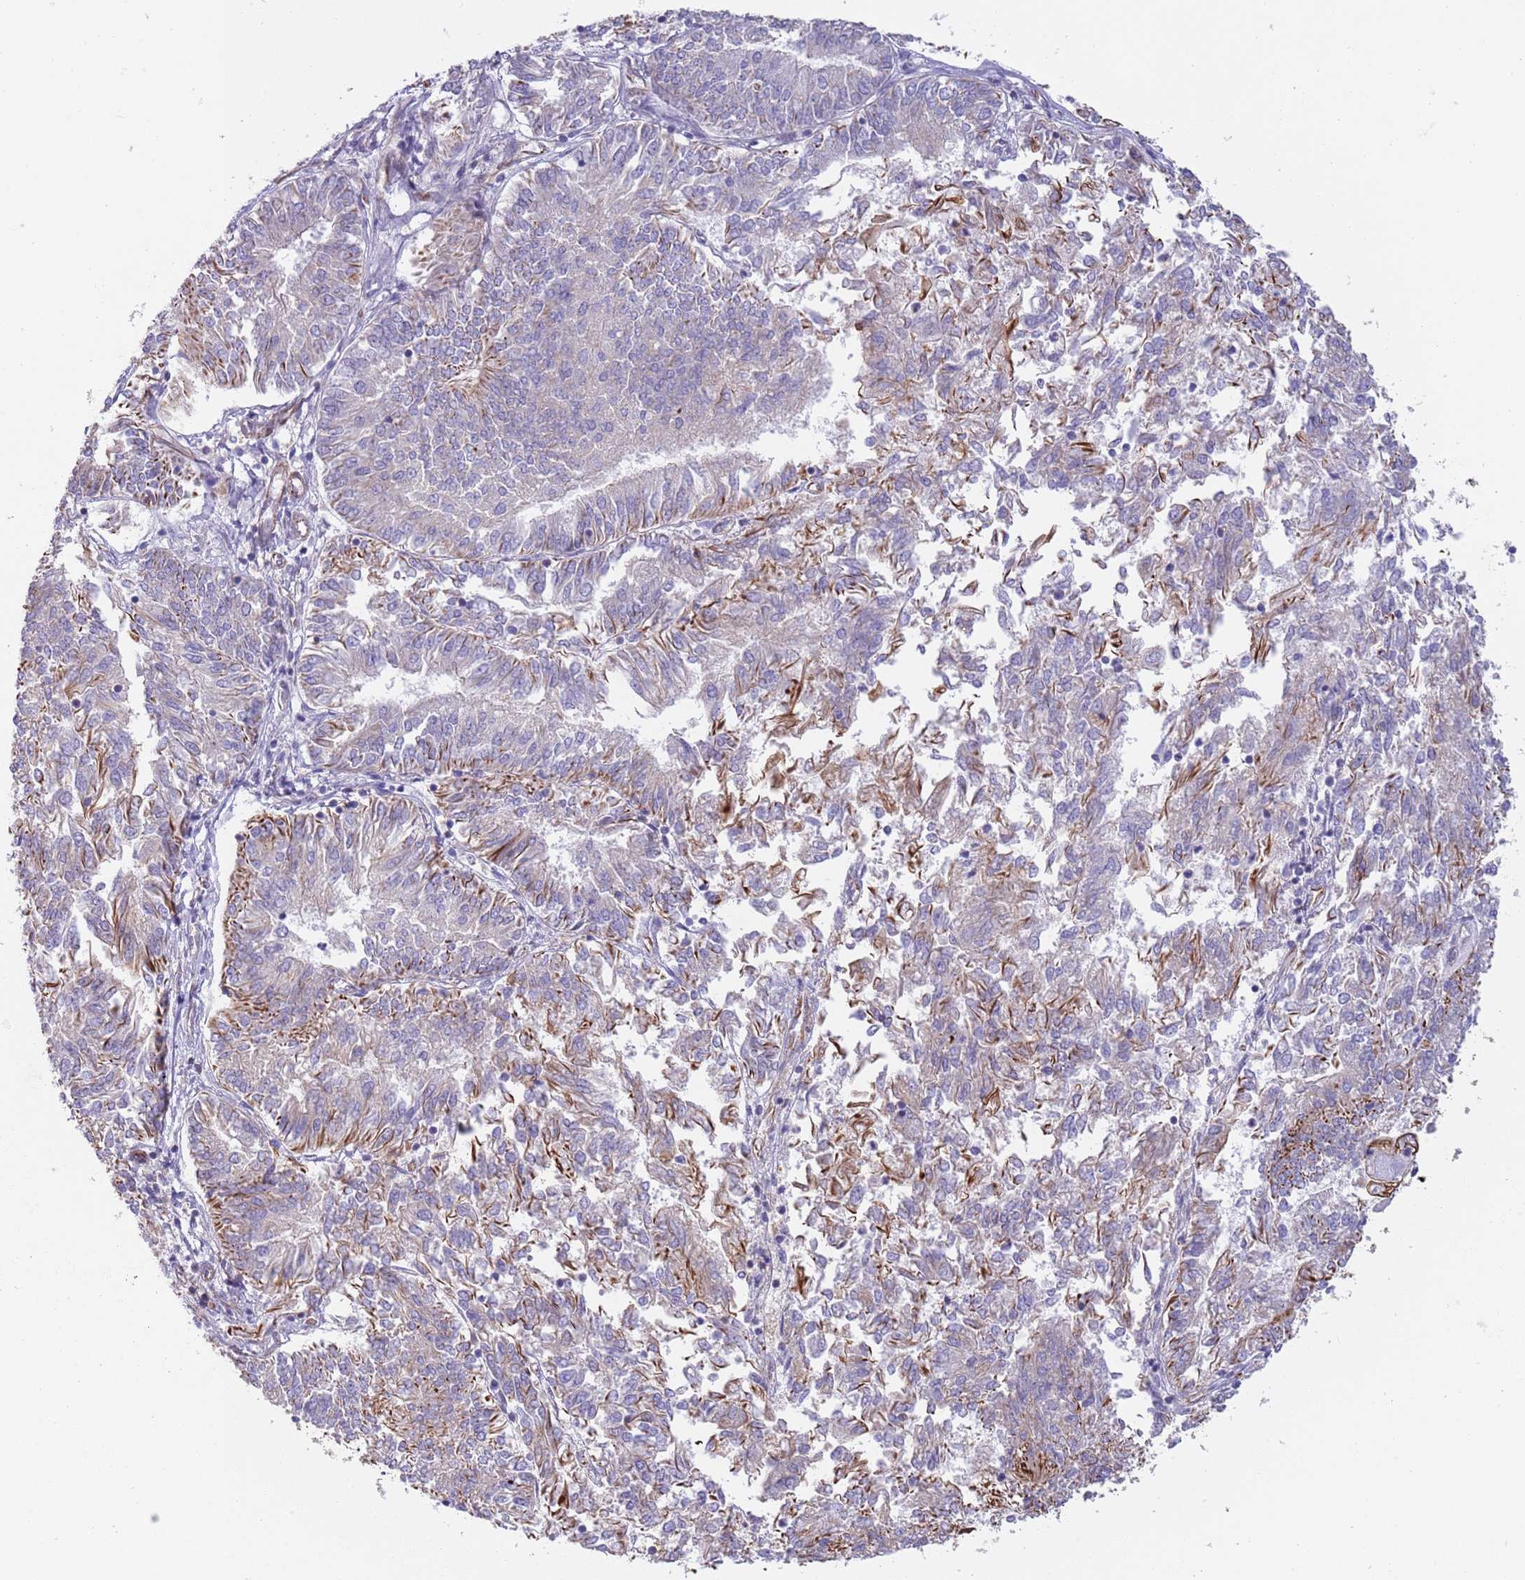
{"staining": {"intensity": "moderate", "quantity": "25%-75%", "location": "cytoplasmic/membranous"}, "tissue": "endometrial cancer", "cell_type": "Tumor cells", "image_type": "cancer", "snomed": [{"axis": "morphology", "description": "Adenocarcinoma, NOS"}, {"axis": "topography", "description": "Endometrium"}], "caption": "Immunohistochemical staining of human adenocarcinoma (endometrial) demonstrates medium levels of moderate cytoplasmic/membranous protein expression in approximately 25%-75% of tumor cells.", "gene": "MOGAT1", "patient": {"sex": "female", "age": 58}}